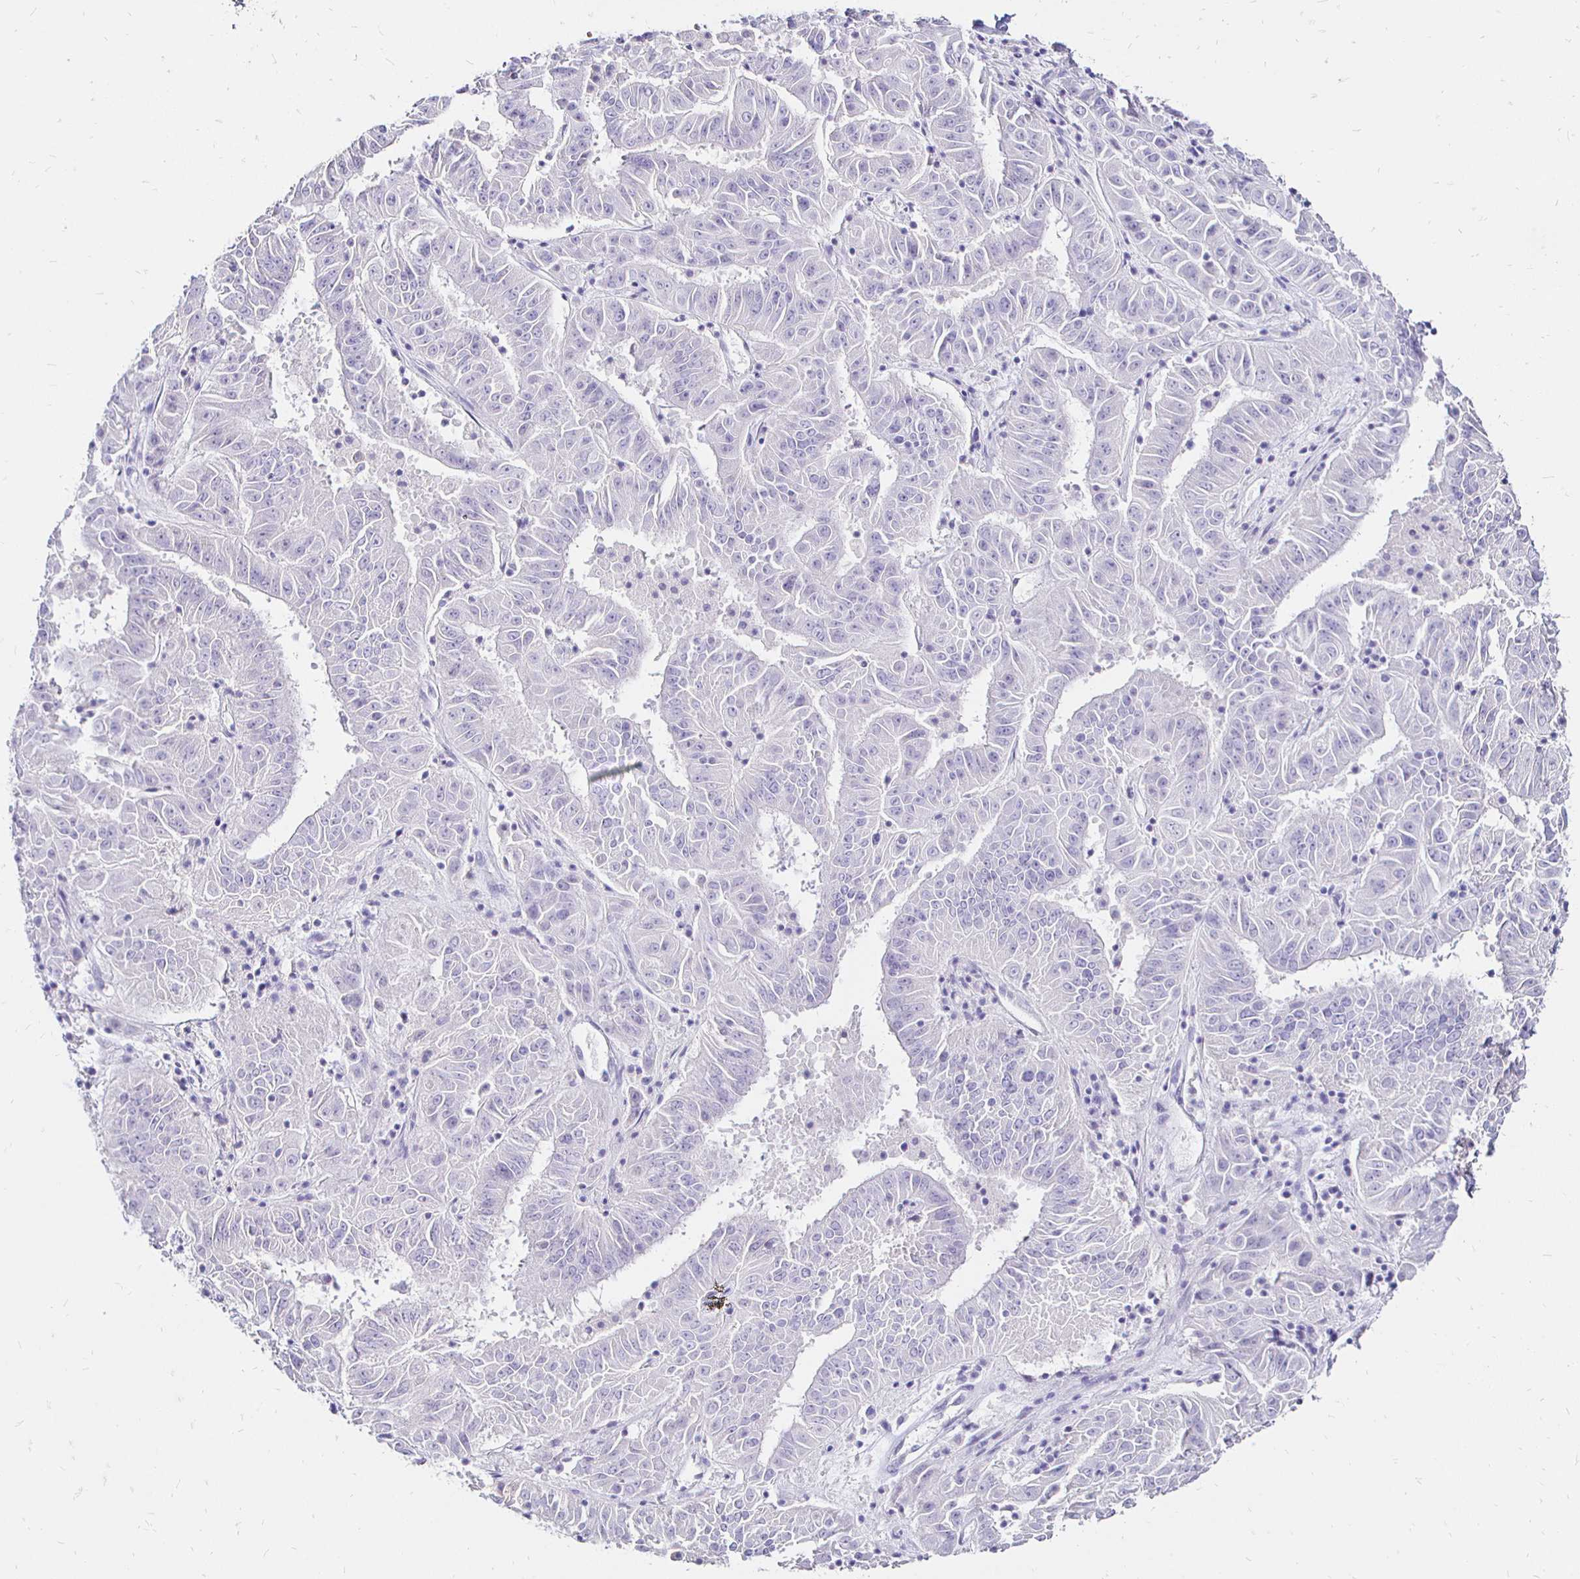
{"staining": {"intensity": "negative", "quantity": "none", "location": "none"}, "tissue": "pancreatic cancer", "cell_type": "Tumor cells", "image_type": "cancer", "snomed": [{"axis": "morphology", "description": "Adenocarcinoma, NOS"}, {"axis": "topography", "description": "Pancreas"}], "caption": "Tumor cells show no significant staining in pancreatic cancer (adenocarcinoma).", "gene": "IRGC", "patient": {"sex": "male", "age": 63}}